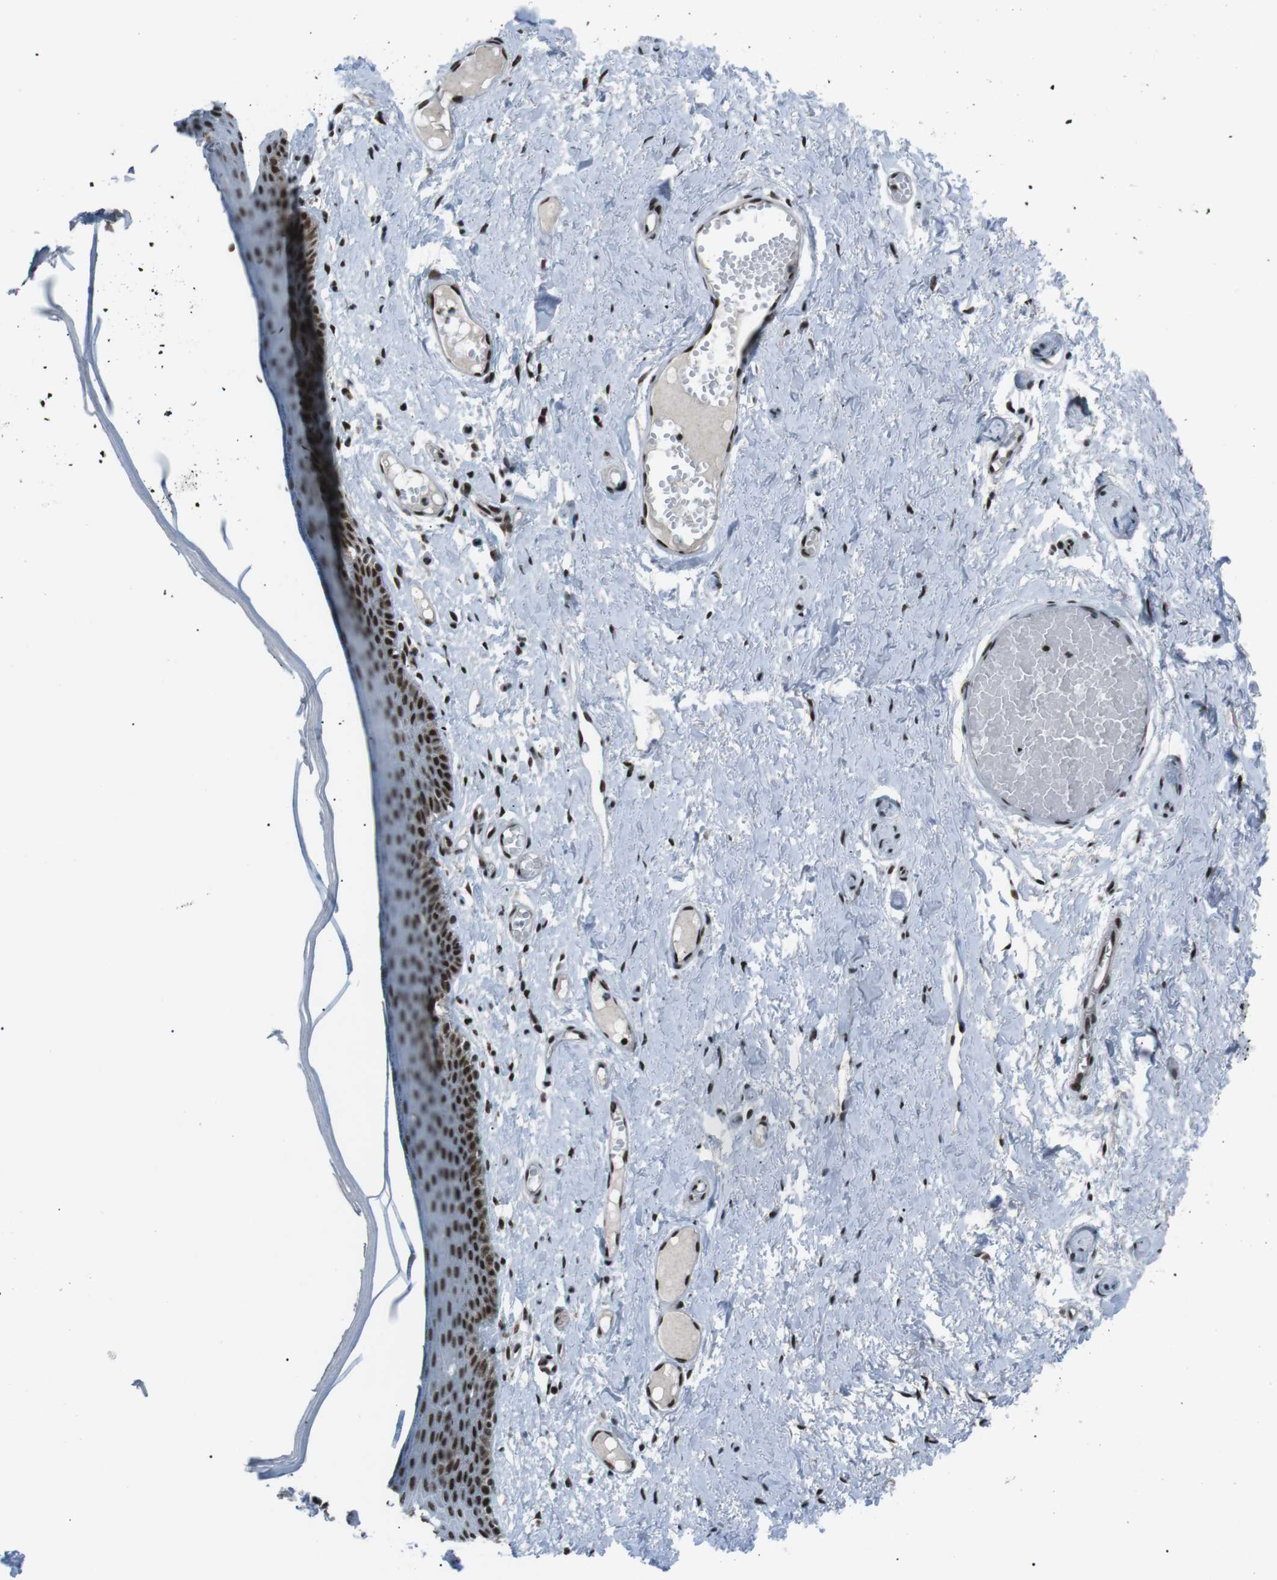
{"staining": {"intensity": "strong", "quantity": ">75%", "location": "nuclear"}, "tissue": "skin", "cell_type": "Epidermal cells", "image_type": "normal", "snomed": [{"axis": "morphology", "description": "Normal tissue, NOS"}, {"axis": "topography", "description": "Adipose tissue"}, {"axis": "topography", "description": "Vascular tissue"}, {"axis": "topography", "description": "Anal"}, {"axis": "topography", "description": "Peripheral nerve tissue"}], "caption": "A high-resolution photomicrograph shows immunohistochemistry (IHC) staining of normal skin, which demonstrates strong nuclear staining in approximately >75% of epidermal cells. (Stains: DAB (3,3'-diaminobenzidine) in brown, nuclei in blue, Microscopy: brightfield microscopy at high magnification).", "gene": "TAF1", "patient": {"sex": "female", "age": 54}}